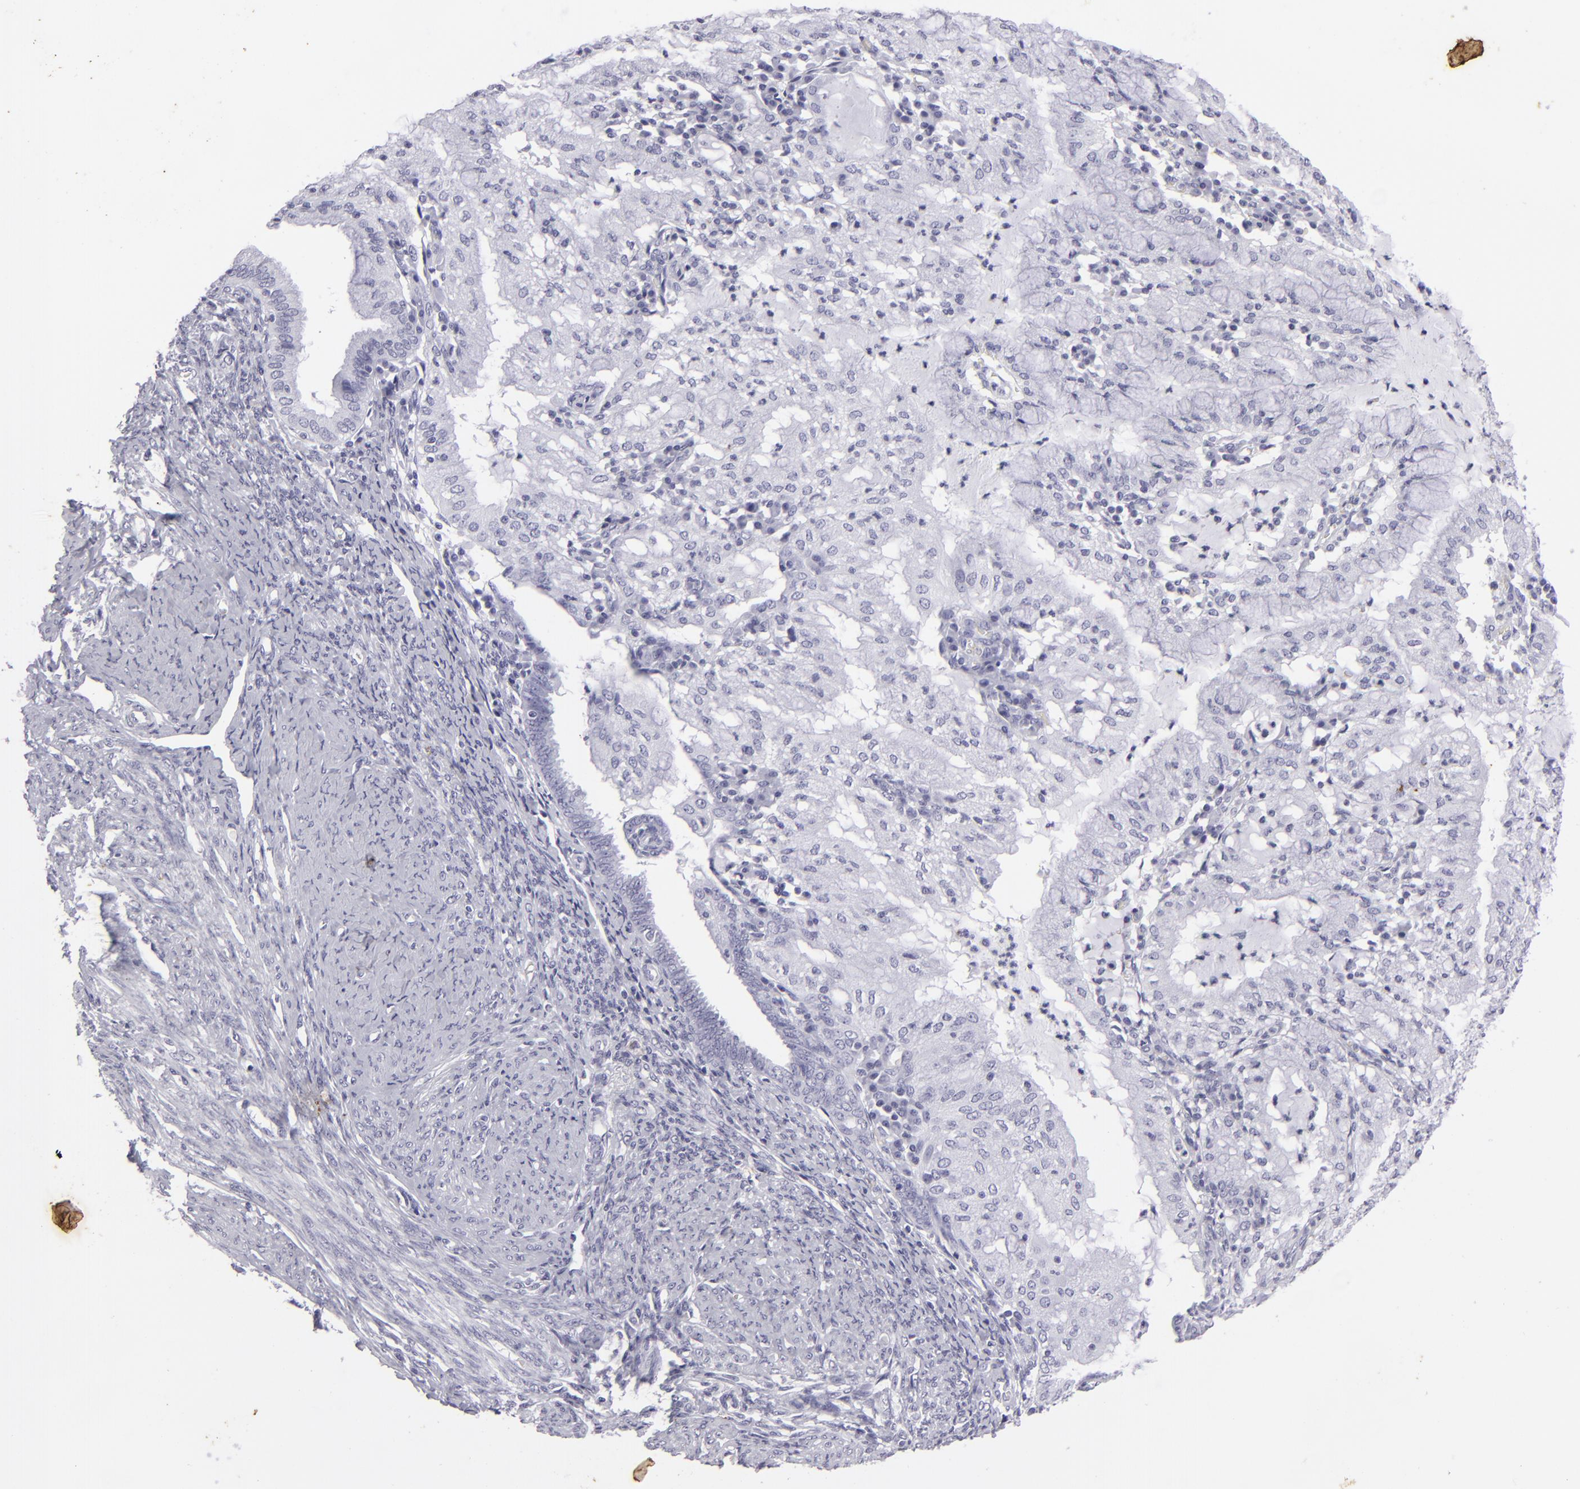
{"staining": {"intensity": "negative", "quantity": "none", "location": "none"}, "tissue": "endometrial cancer", "cell_type": "Tumor cells", "image_type": "cancer", "snomed": [{"axis": "morphology", "description": "Adenocarcinoma, NOS"}, {"axis": "topography", "description": "Endometrium"}], "caption": "IHC histopathology image of neoplastic tissue: endometrial cancer stained with DAB reveals no significant protein expression in tumor cells.", "gene": "KRT1", "patient": {"sex": "female", "age": 63}}